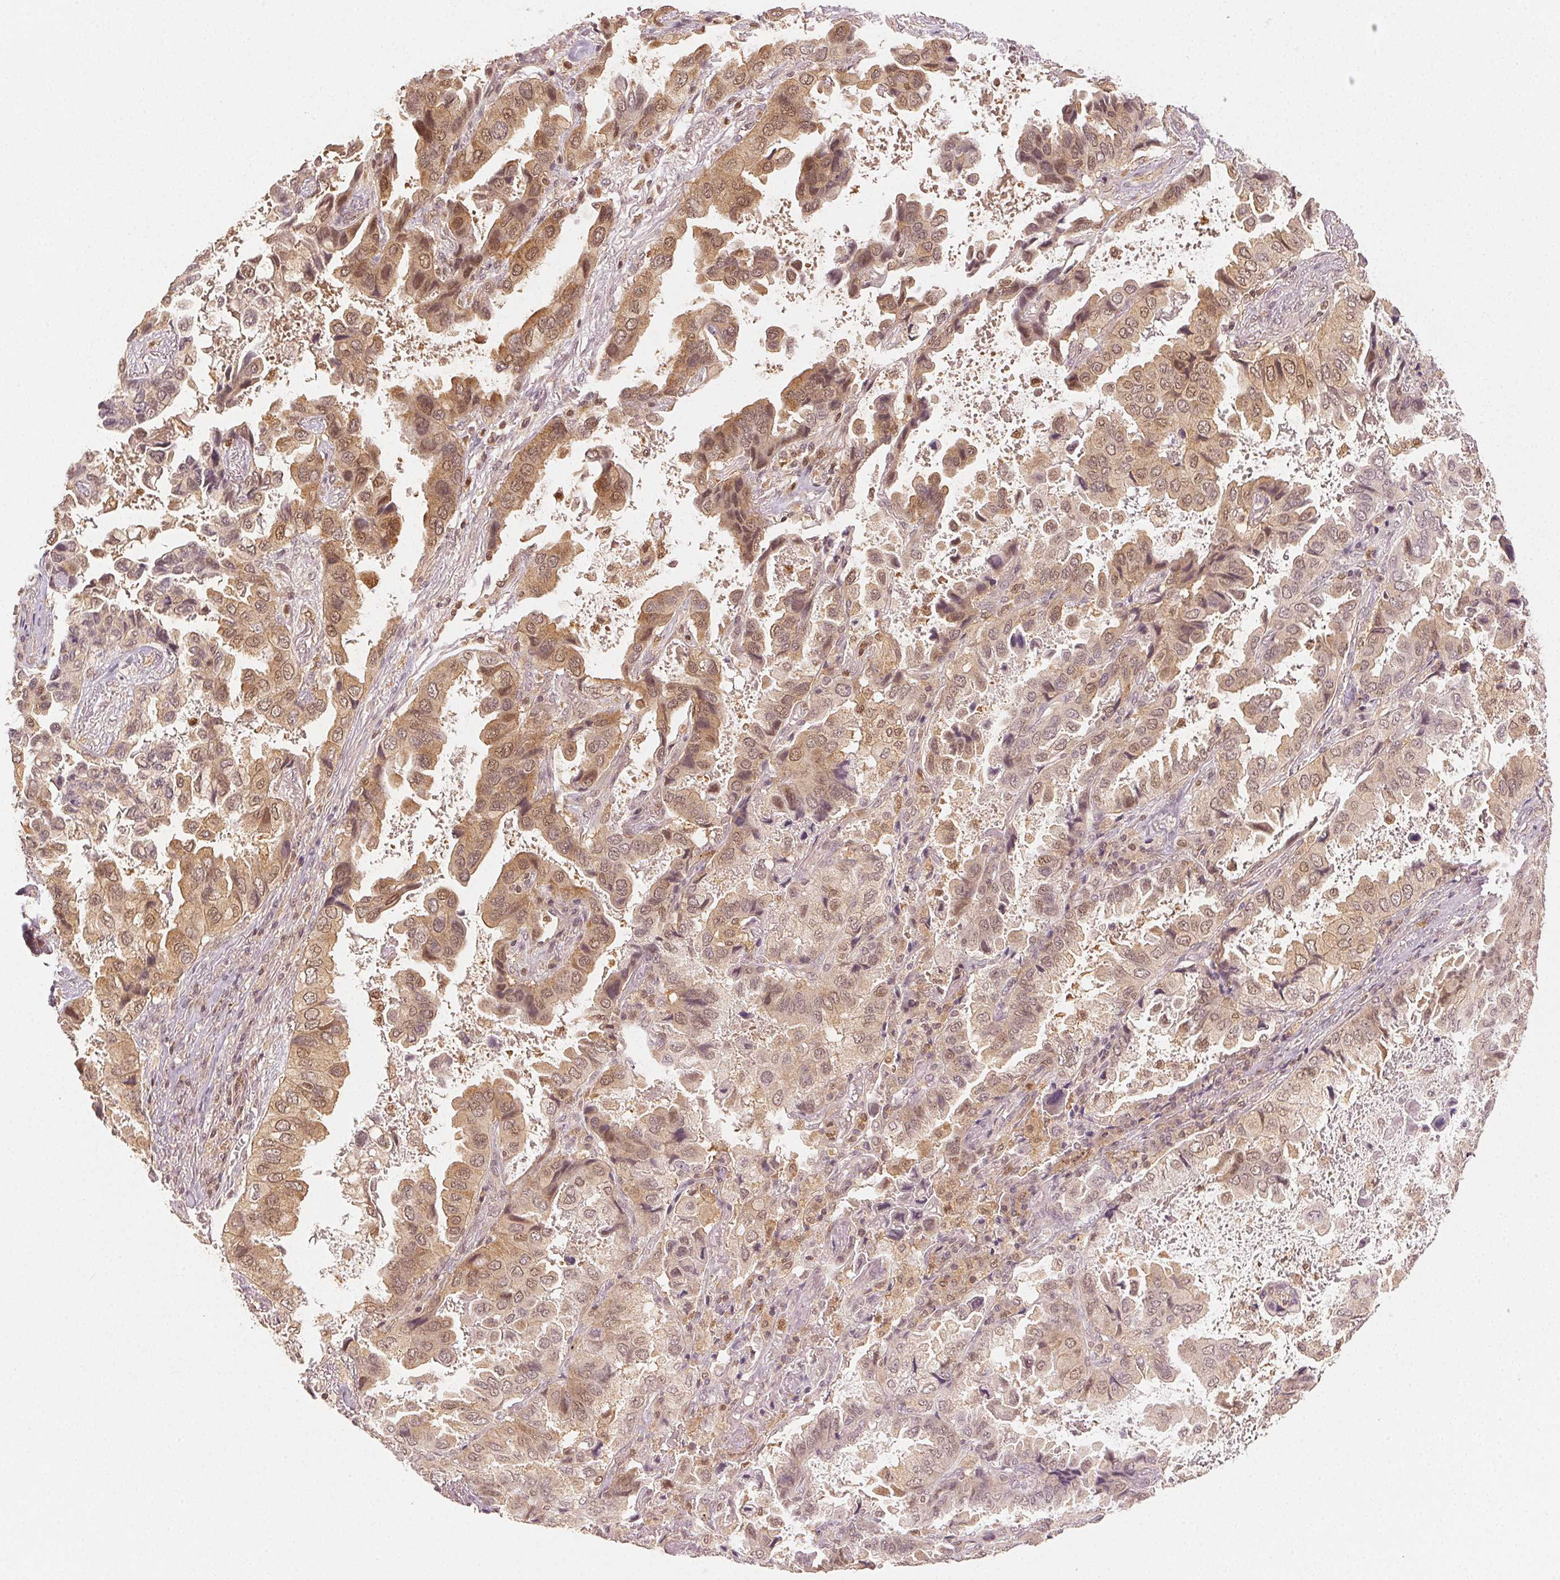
{"staining": {"intensity": "moderate", "quantity": "25%-75%", "location": "cytoplasmic/membranous,nuclear"}, "tissue": "lung cancer", "cell_type": "Tumor cells", "image_type": "cancer", "snomed": [{"axis": "morphology", "description": "Aneuploidy"}, {"axis": "morphology", "description": "Adenocarcinoma, NOS"}, {"axis": "morphology", "description": "Adenocarcinoma, metastatic, NOS"}, {"axis": "topography", "description": "Lymph node"}, {"axis": "topography", "description": "Lung"}], "caption": "Human lung cancer (metastatic adenocarcinoma) stained with a brown dye shows moderate cytoplasmic/membranous and nuclear positive expression in about 25%-75% of tumor cells.", "gene": "MAPK14", "patient": {"sex": "female", "age": 48}}